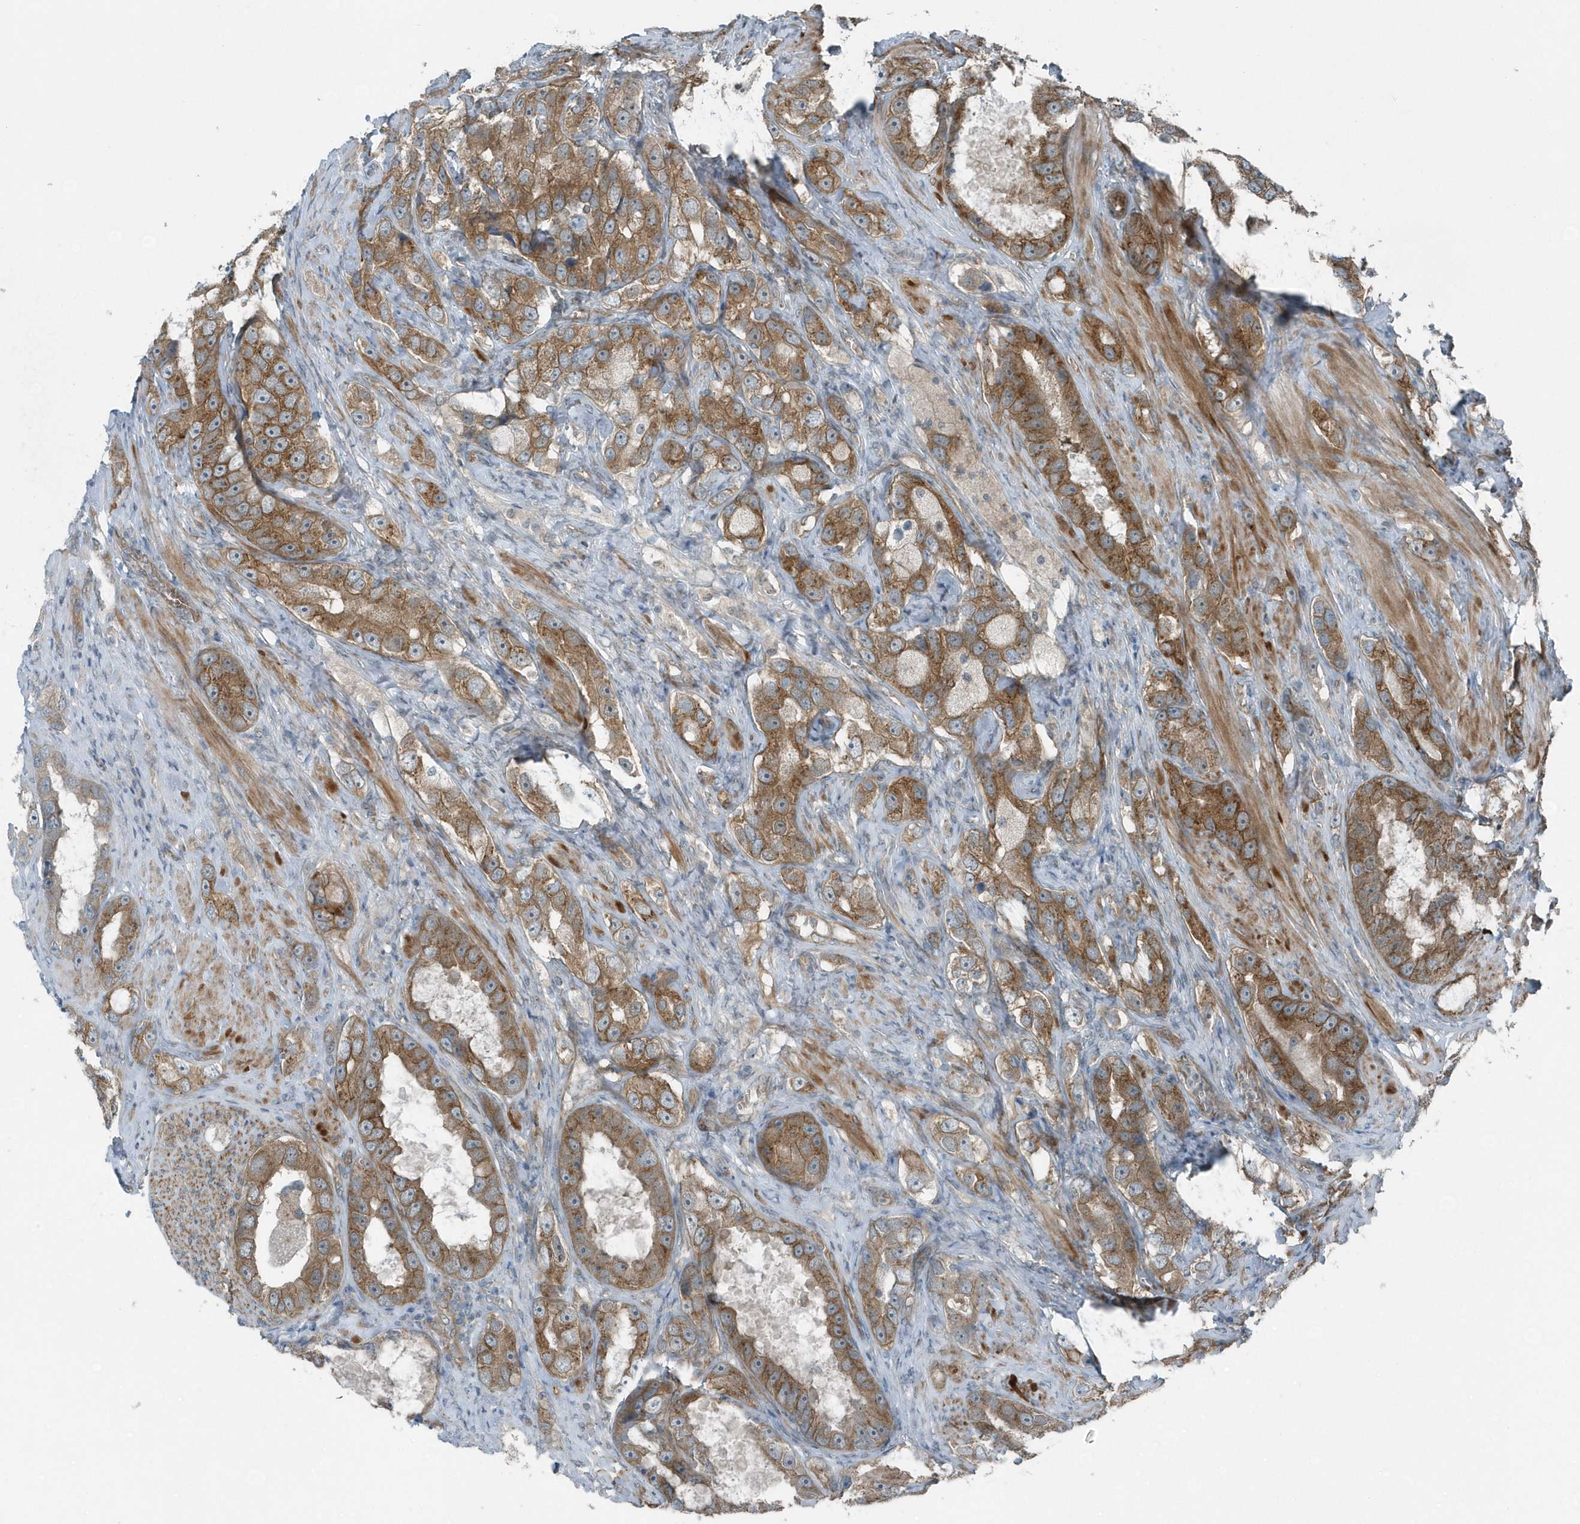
{"staining": {"intensity": "moderate", "quantity": ">75%", "location": "cytoplasmic/membranous"}, "tissue": "prostate cancer", "cell_type": "Tumor cells", "image_type": "cancer", "snomed": [{"axis": "morphology", "description": "Adenocarcinoma, High grade"}, {"axis": "topography", "description": "Prostate"}], "caption": "Human prostate cancer stained with a brown dye reveals moderate cytoplasmic/membranous positive expression in approximately >75% of tumor cells.", "gene": "GCC2", "patient": {"sex": "male", "age": 63}}